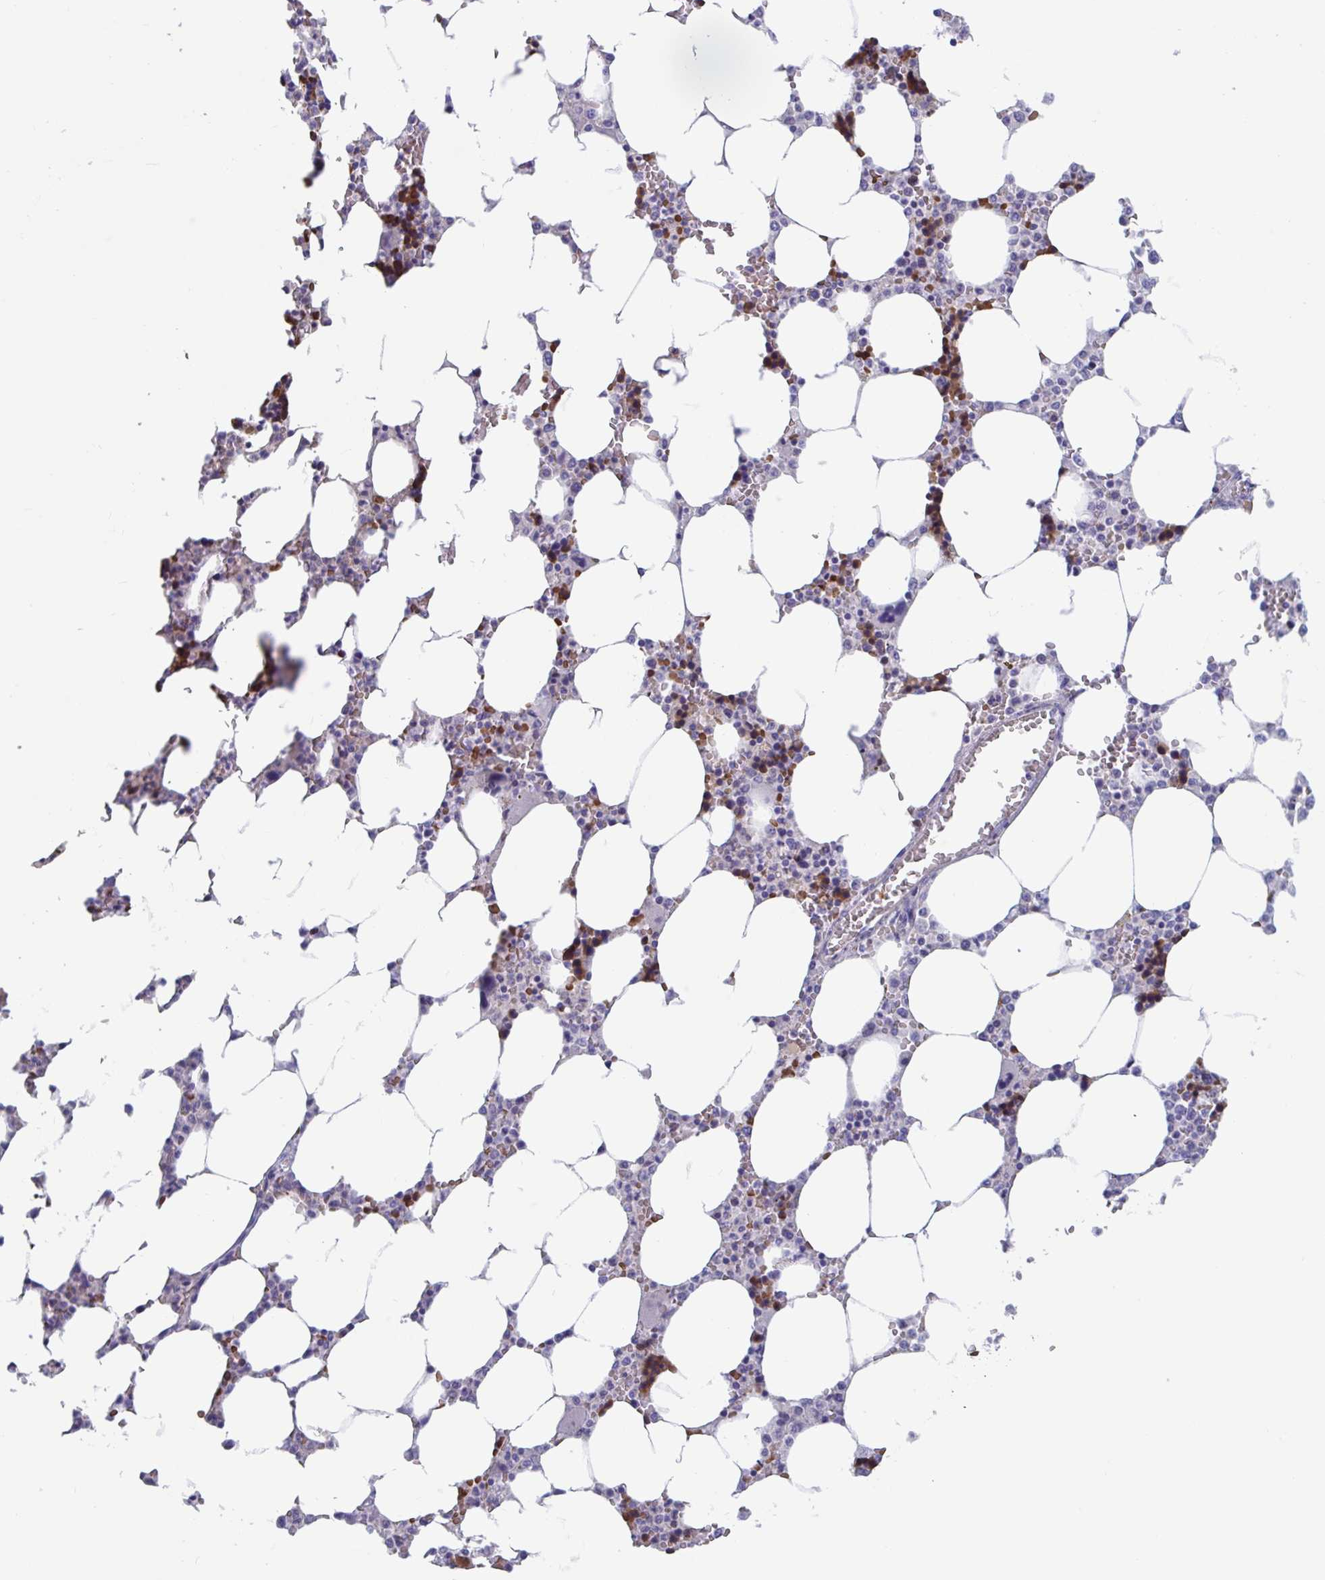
{"staining": {"intensity": "strong", "quantity": "25%-75%", "location": "cytoplasmic/membranous"}, "tissue": "bone marrow", "cell_type": "Hematopoietic cells", "image_type": "normal", "snomed": [{"axis": "morphology", "description": "Normal tissue, NOS"}, {"axis": "topography", "description": "Bone marrow"}], "caption": "Immunohistochemistry (IHC) micrograph of benign bone marrow: human bone marrow stained using immunohistochemistry reveals high levels of strong protein expression localized specifically in the cytoplasmic/membranous of hematopoietic cells, appearing as a cytoplasmic/membranous brown color.", "gene": "TTC30A", "patient": {"sex": "male", "age": 64}}